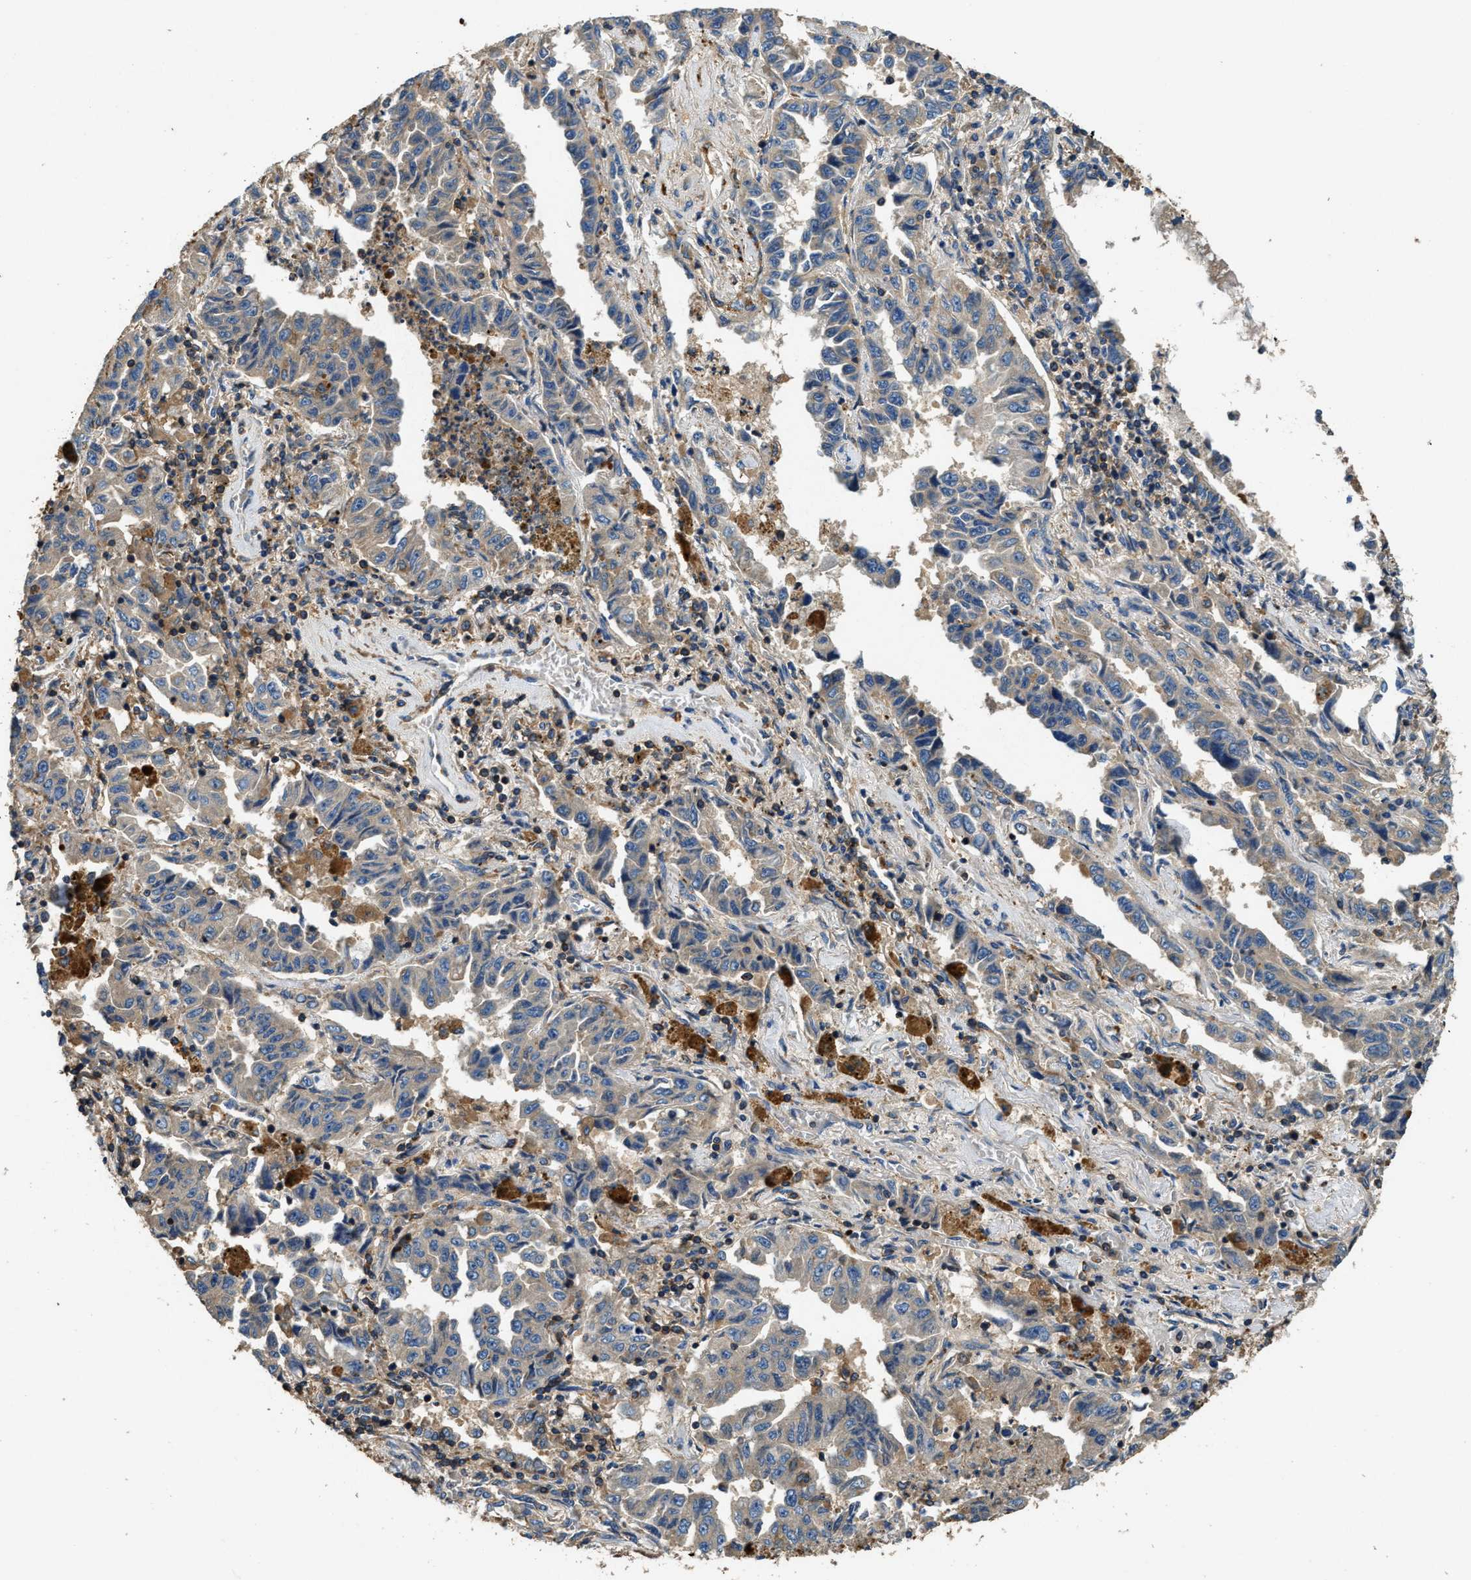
{"staining": {"intensity": "weak", "quantity": "<25%", "location": "cytoplasmic/membranous"}, "tissue": "lung cancer", "cell_type": "Tumor cells", "image_type": "cancer", "snomed": [{"axis": "morphology", "description": "Adenocarcinoma, NOS"}, {"axis": "topography", "description": "Lung"}], "caption": "The histopathology image reveals no significant expression in tumor cells of lung cancer (adenocarcinoma).", "gene": "BLOC1S1", "patient": {"sex": "female", "age": 51}}